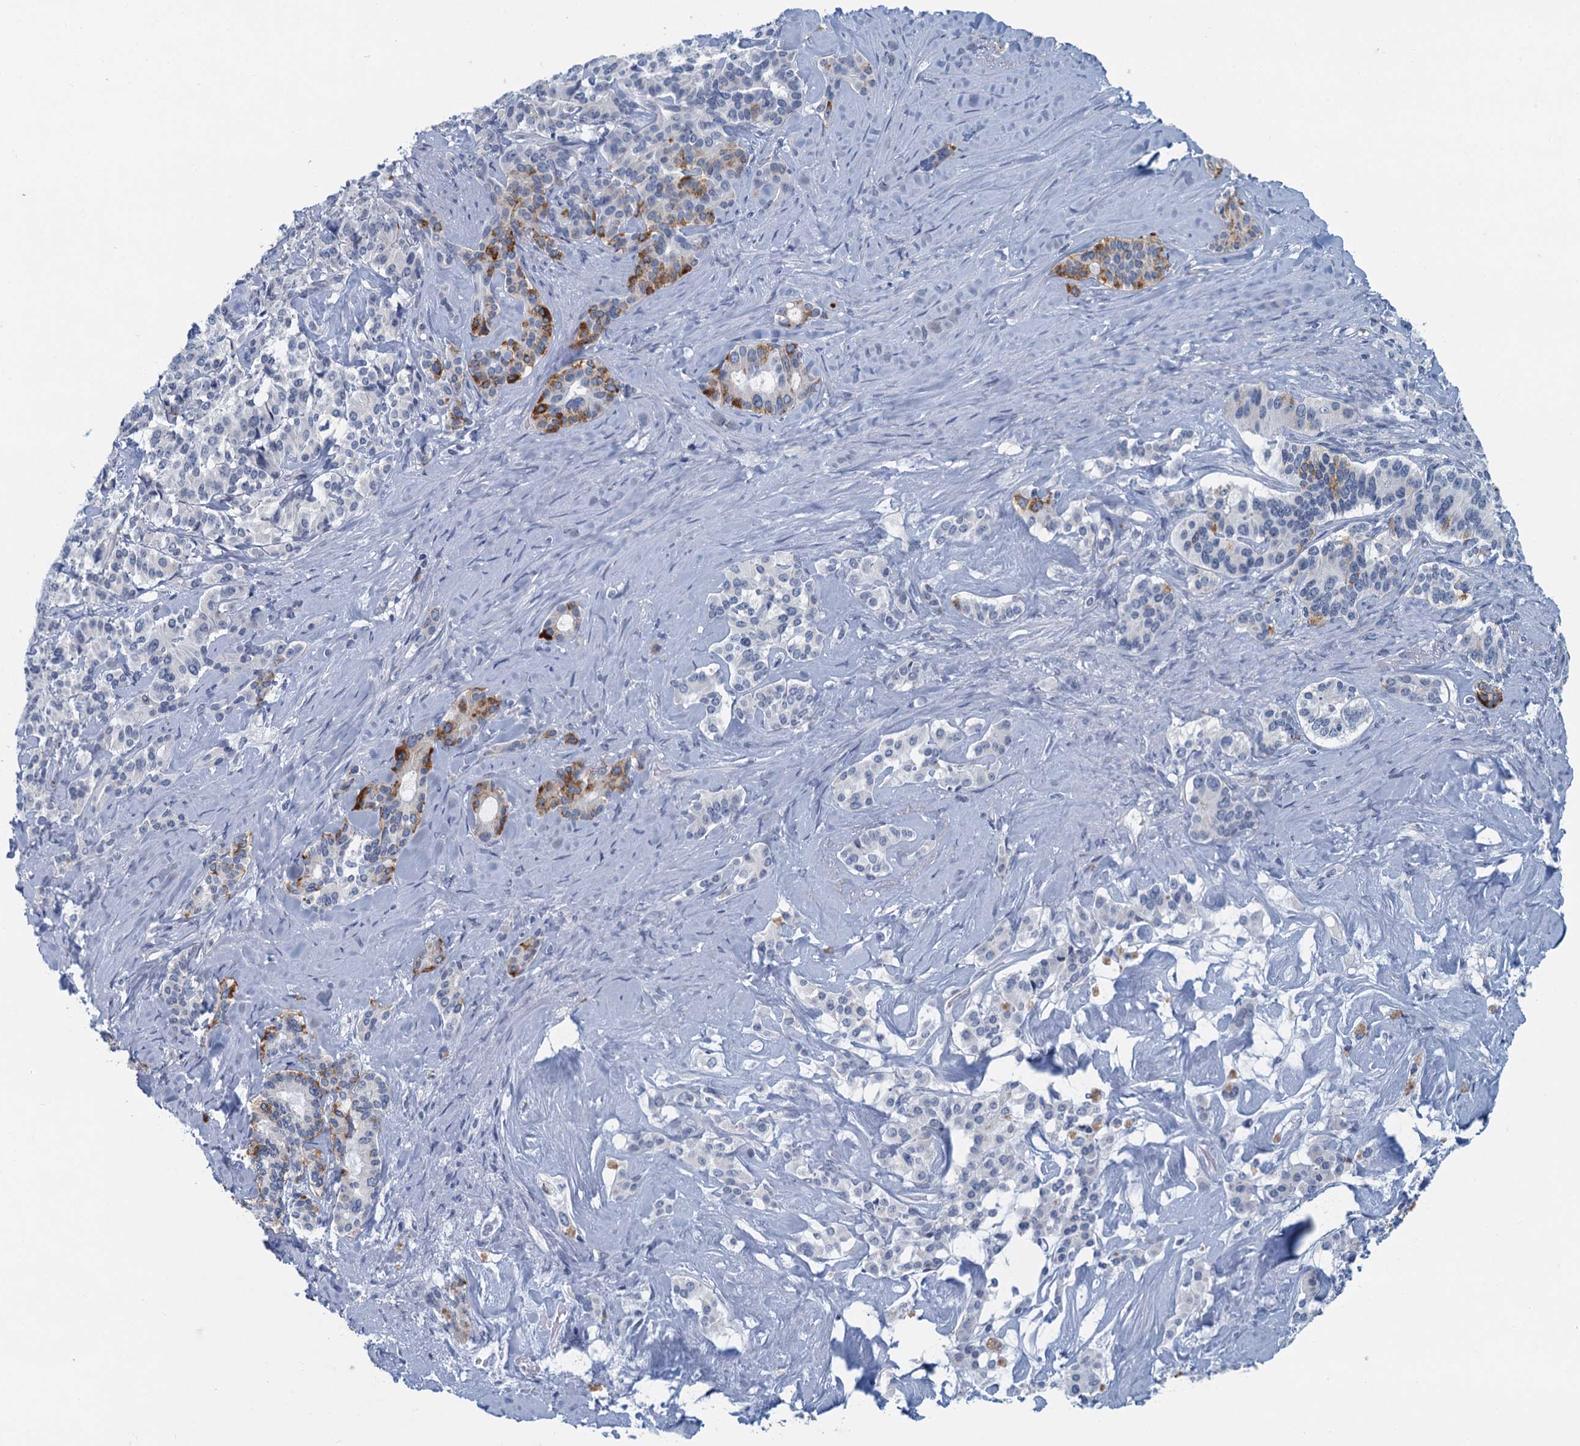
{"staining": {"intensity": "strong", "quantity": "<25%", "location": "cytoplasmic/membranous"}, "tissue": "pancreatic cancer", "cell_type": "Tumor cells", "image_type": "cancer", "snomed": [{"axis": "morphology", "description": "Adenocarcinoma, NOS"}, {"axis": "topography", "description": "Pancreas"}], "caption": "Immunohistochemistry of human pancreatic cancer shows medium levels of strong cytoplasmic/membranous expression in approximately <25% of tumor cells.", "gene": "ENSG00000131152", "patient": {"sex": "female", "age": 74}}